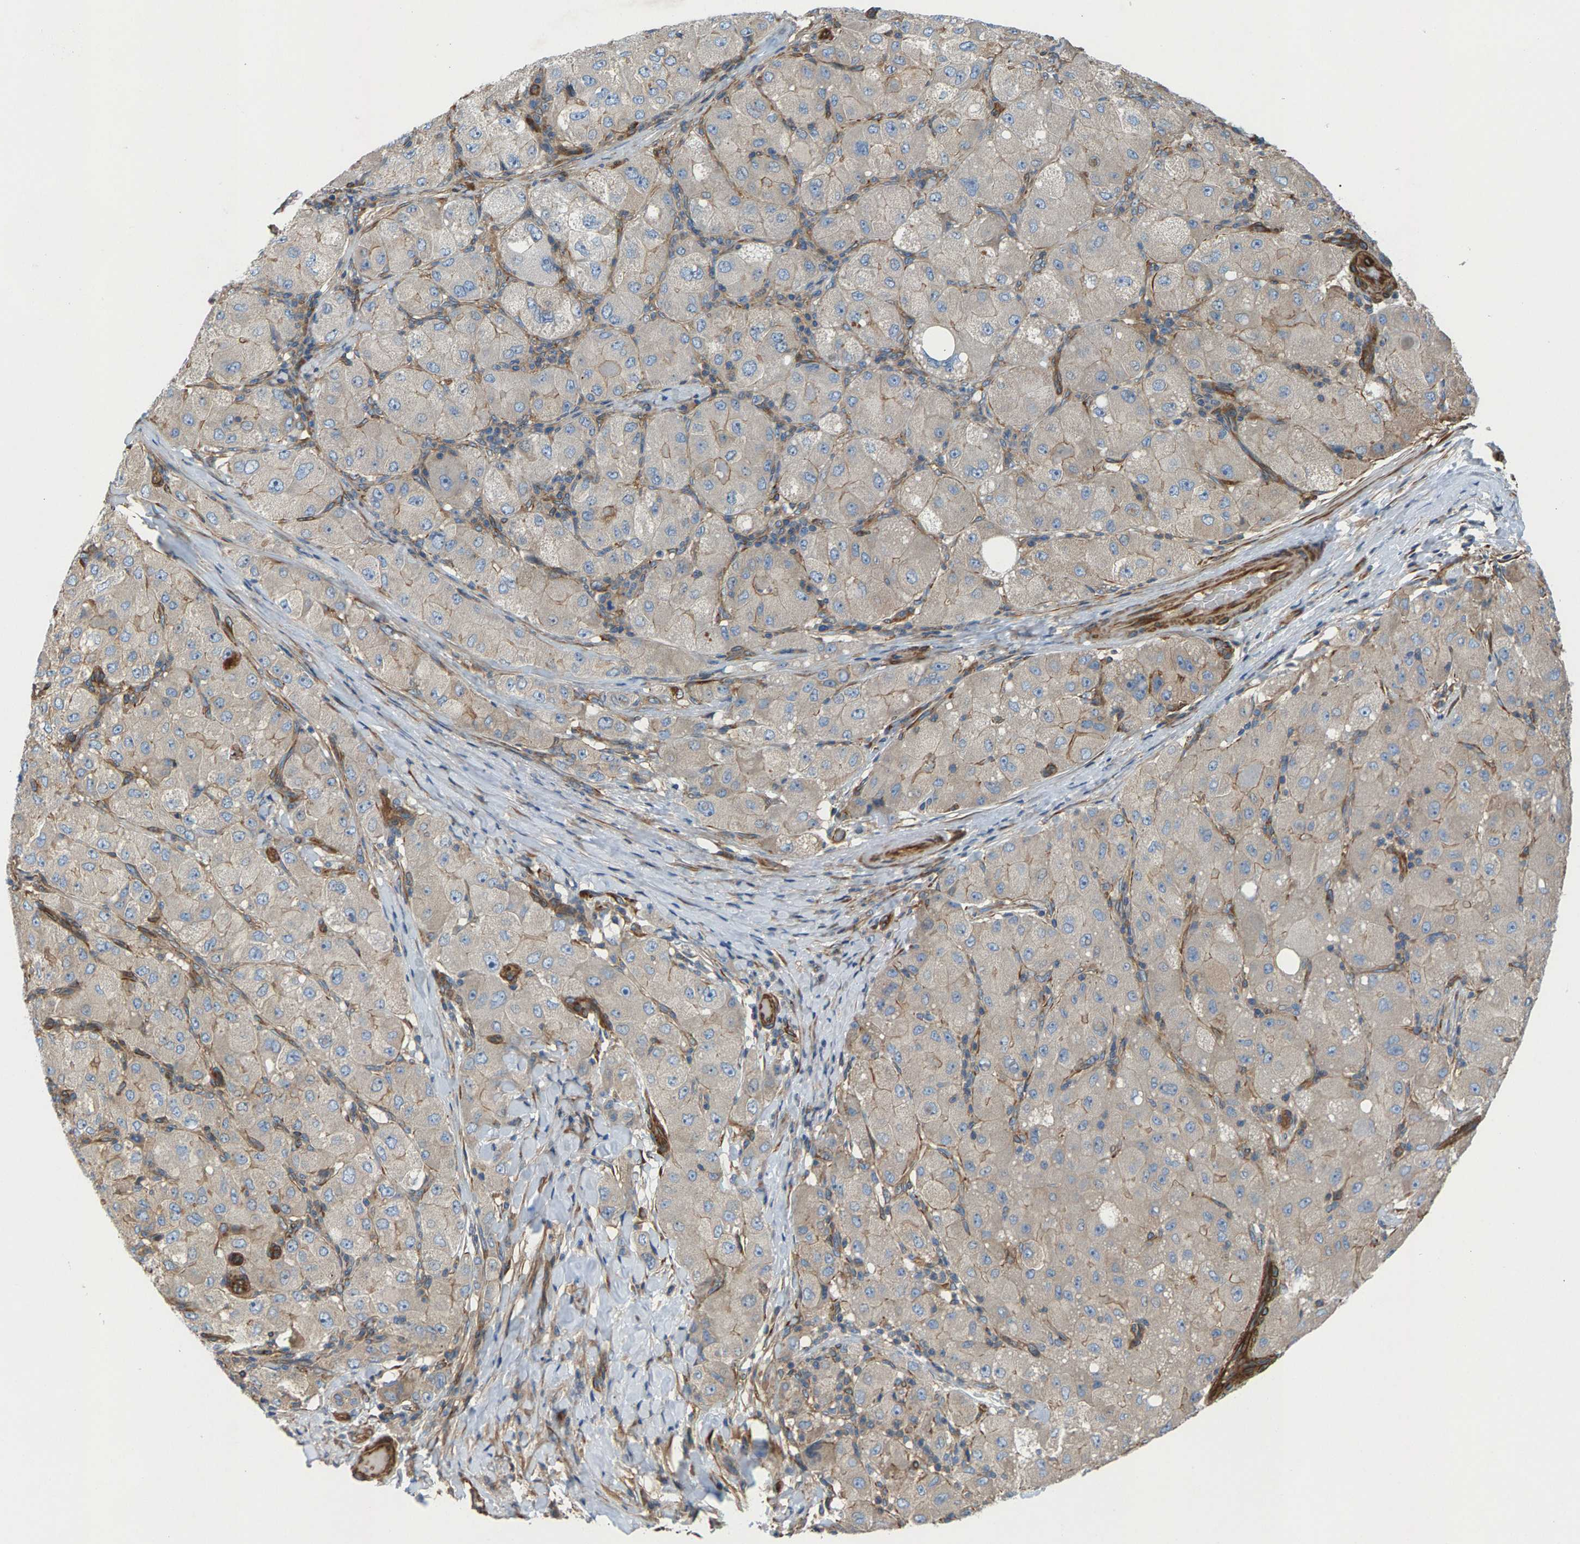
{"staining": {"intensity": "weak", "quantity": "<25%", "location": "cytoplasmic/membranous"}, "tissue": "liver cancer", "cell_type": "Tumor cells", "image_type": "cancer", "snomed": [{"axis": "morphology", "description": "Carcinoma, Hepatocellular, NOS"}, {"axis": "topography", "description": "Liver"}], "caption": "This is a photomicrograph of immunohistochemistry (IHC) staining of liver cancer (hepatocellular carcinoma), which shows no positivity in tumor cells.", "gene": "PDCL", "patient": {"sex": "male", "age": 80}}